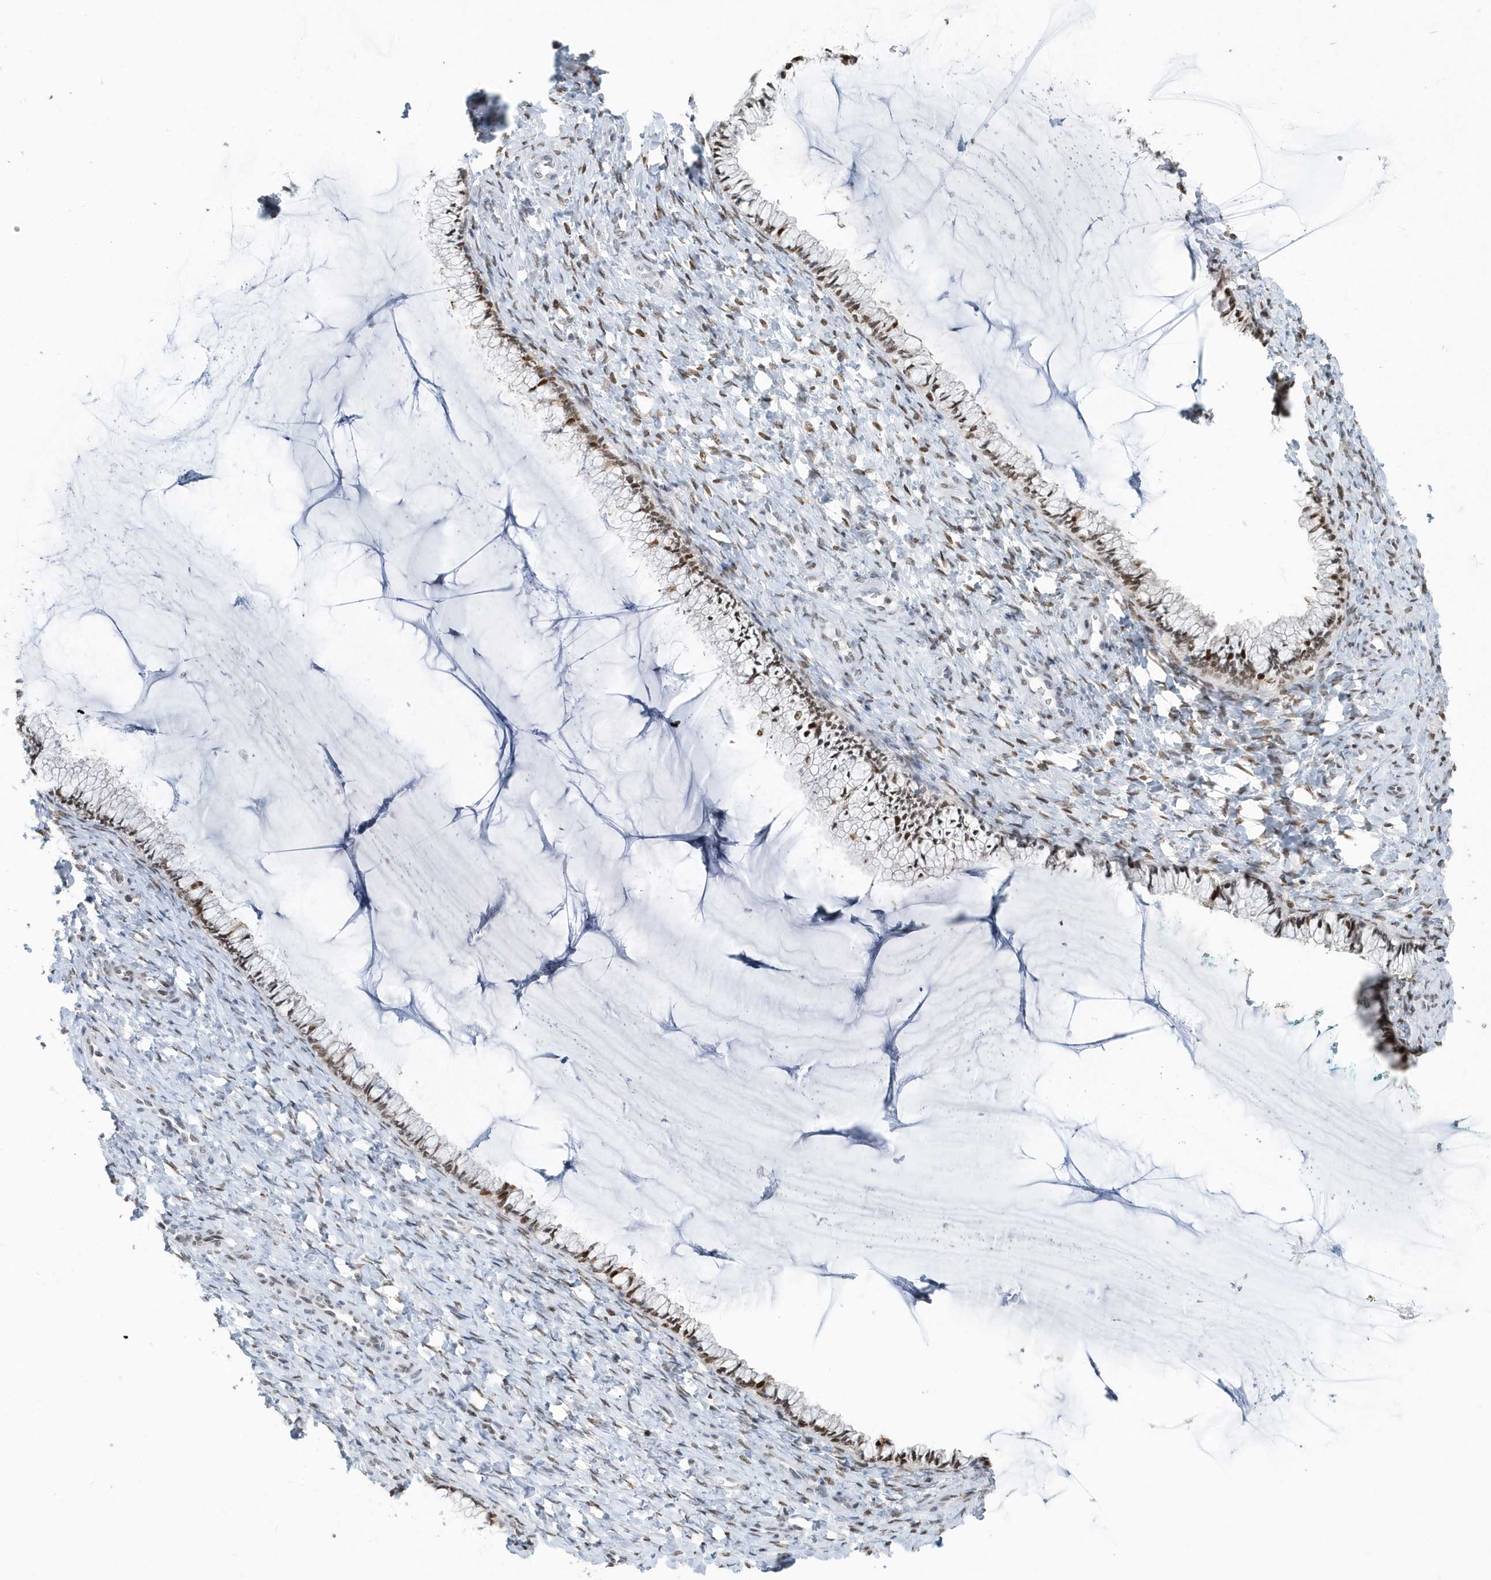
{"staining": {"intensity": "moderate", "quantity": ">75%", "location": "nuclear"}, "tissue": "cervix", "cell_type": "Glandular cells", "image_type": "normal", "snomed": [{"axis": "morphology", "description": "Normal tissue, NOS"}, {"axis": "morphology", "description": "Adenocarcinoma, NOS"}, {"axis": "topography", "description": "Cervix"}], "caption": "This photomicrograph demonstrates unremarkable cervix stained with immunohistochemistry to label a protein in brown. The nuclear of glandular cells show moderate positivity for the protein. Nuclei are counter-stained blue.", "gene": "MACROH2A2", "patient": {"sex": "female", "age": 29}}